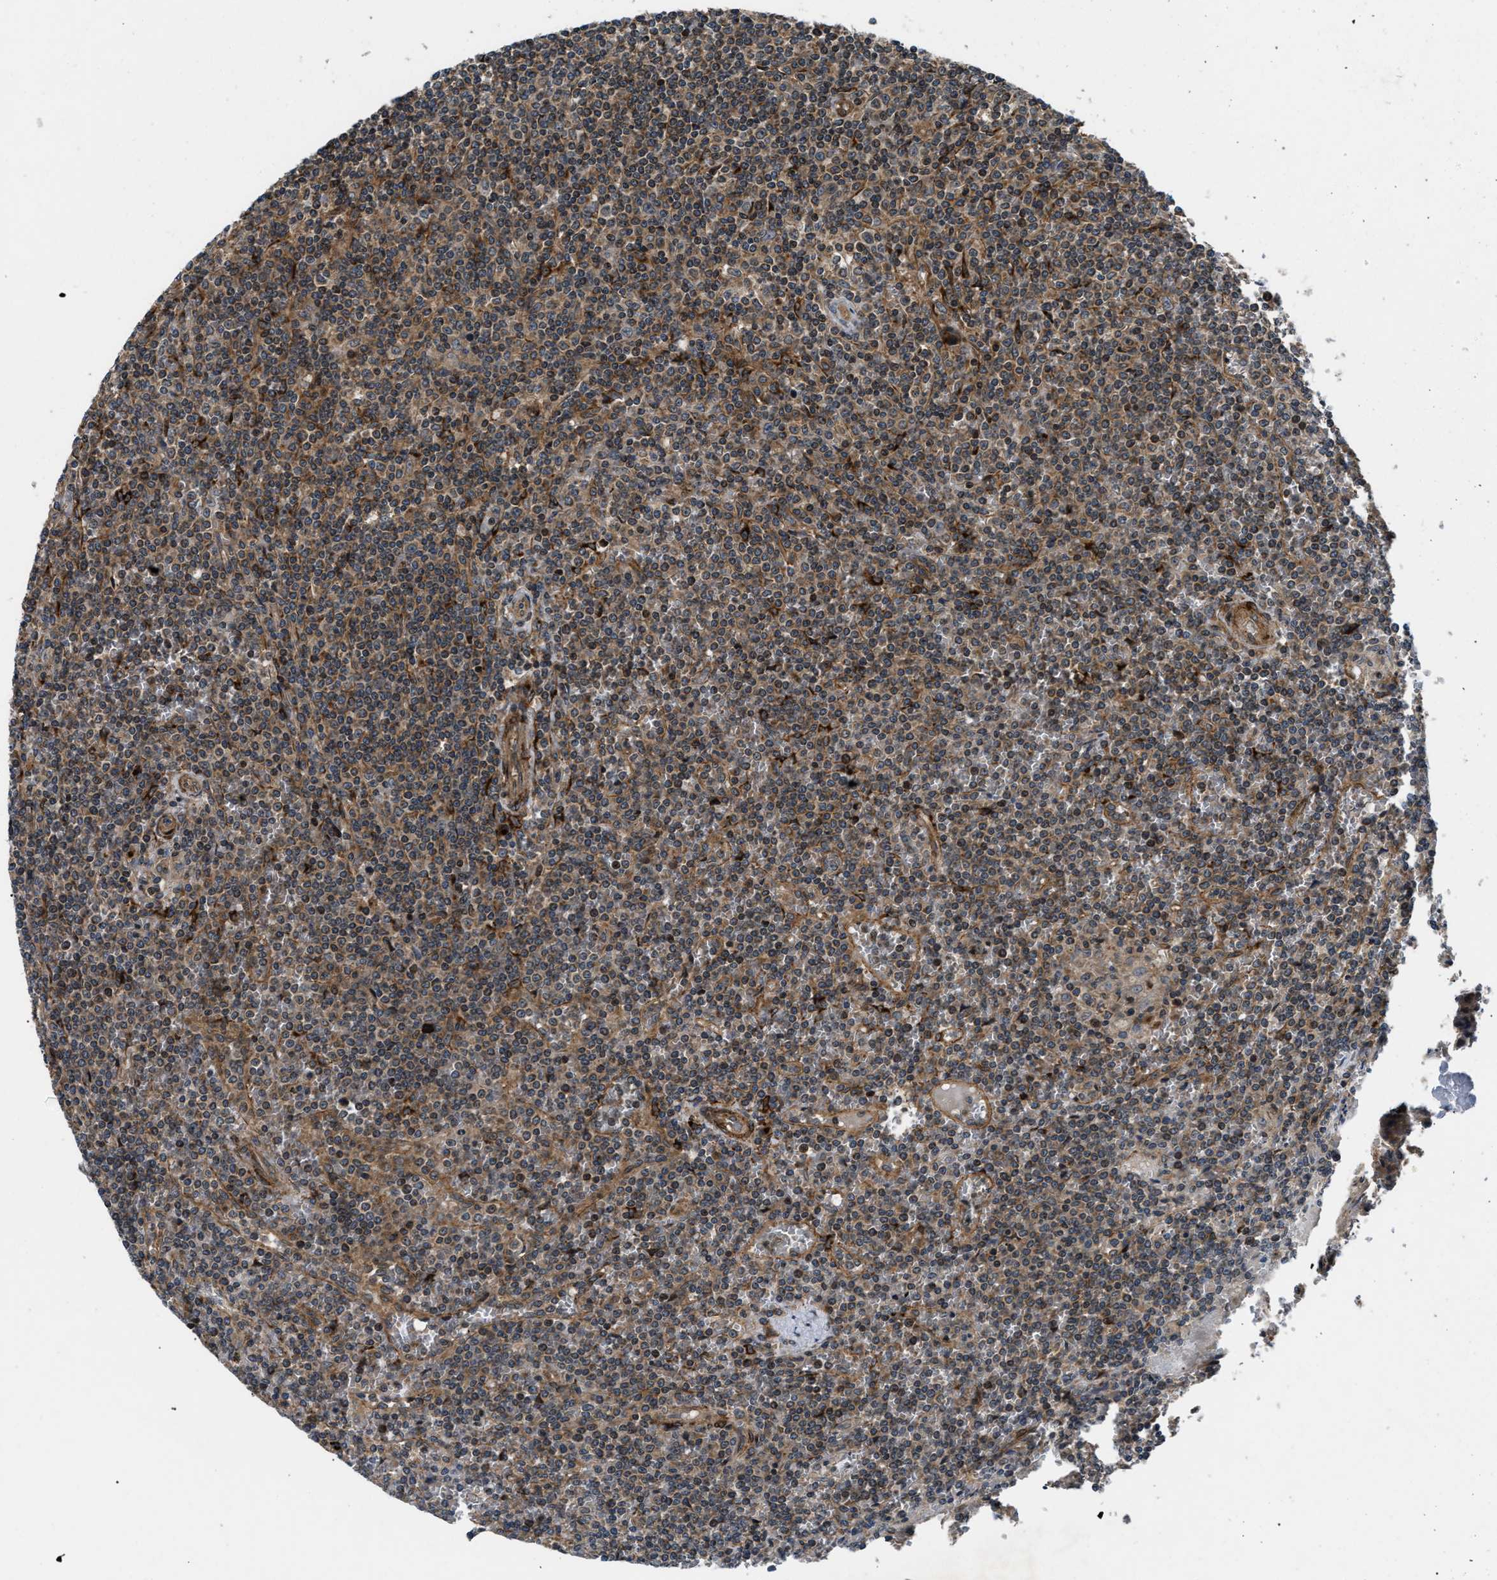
{"staining": {"intensity": "weak", "quantity": "<25%", "location": "cytoplasmic/membranous"}, "tissue": "lymphoma", "cell_type": "Tumor cells", "image_type": "cancer", "snomed": [{"axis": "morphology", "description": "Malignant lymphoma, non-Hodgkin's type, Low grade"}, {"axis": "topography", "description": "Spleen"}], "caption": "An immunohistochemistry (IHC) histopathology image of malignant lymphoma, non-Hodgkin's type (low-grade) is shown. There is no staining in tumor cells of malignant lymphoma, non-Hodgkin's type (low-grade). (DAB immunohistochemistry with hematoxylin counter stain).", "gene": "PNPLA8", "patient": {"sex": "female", "age": 19}}